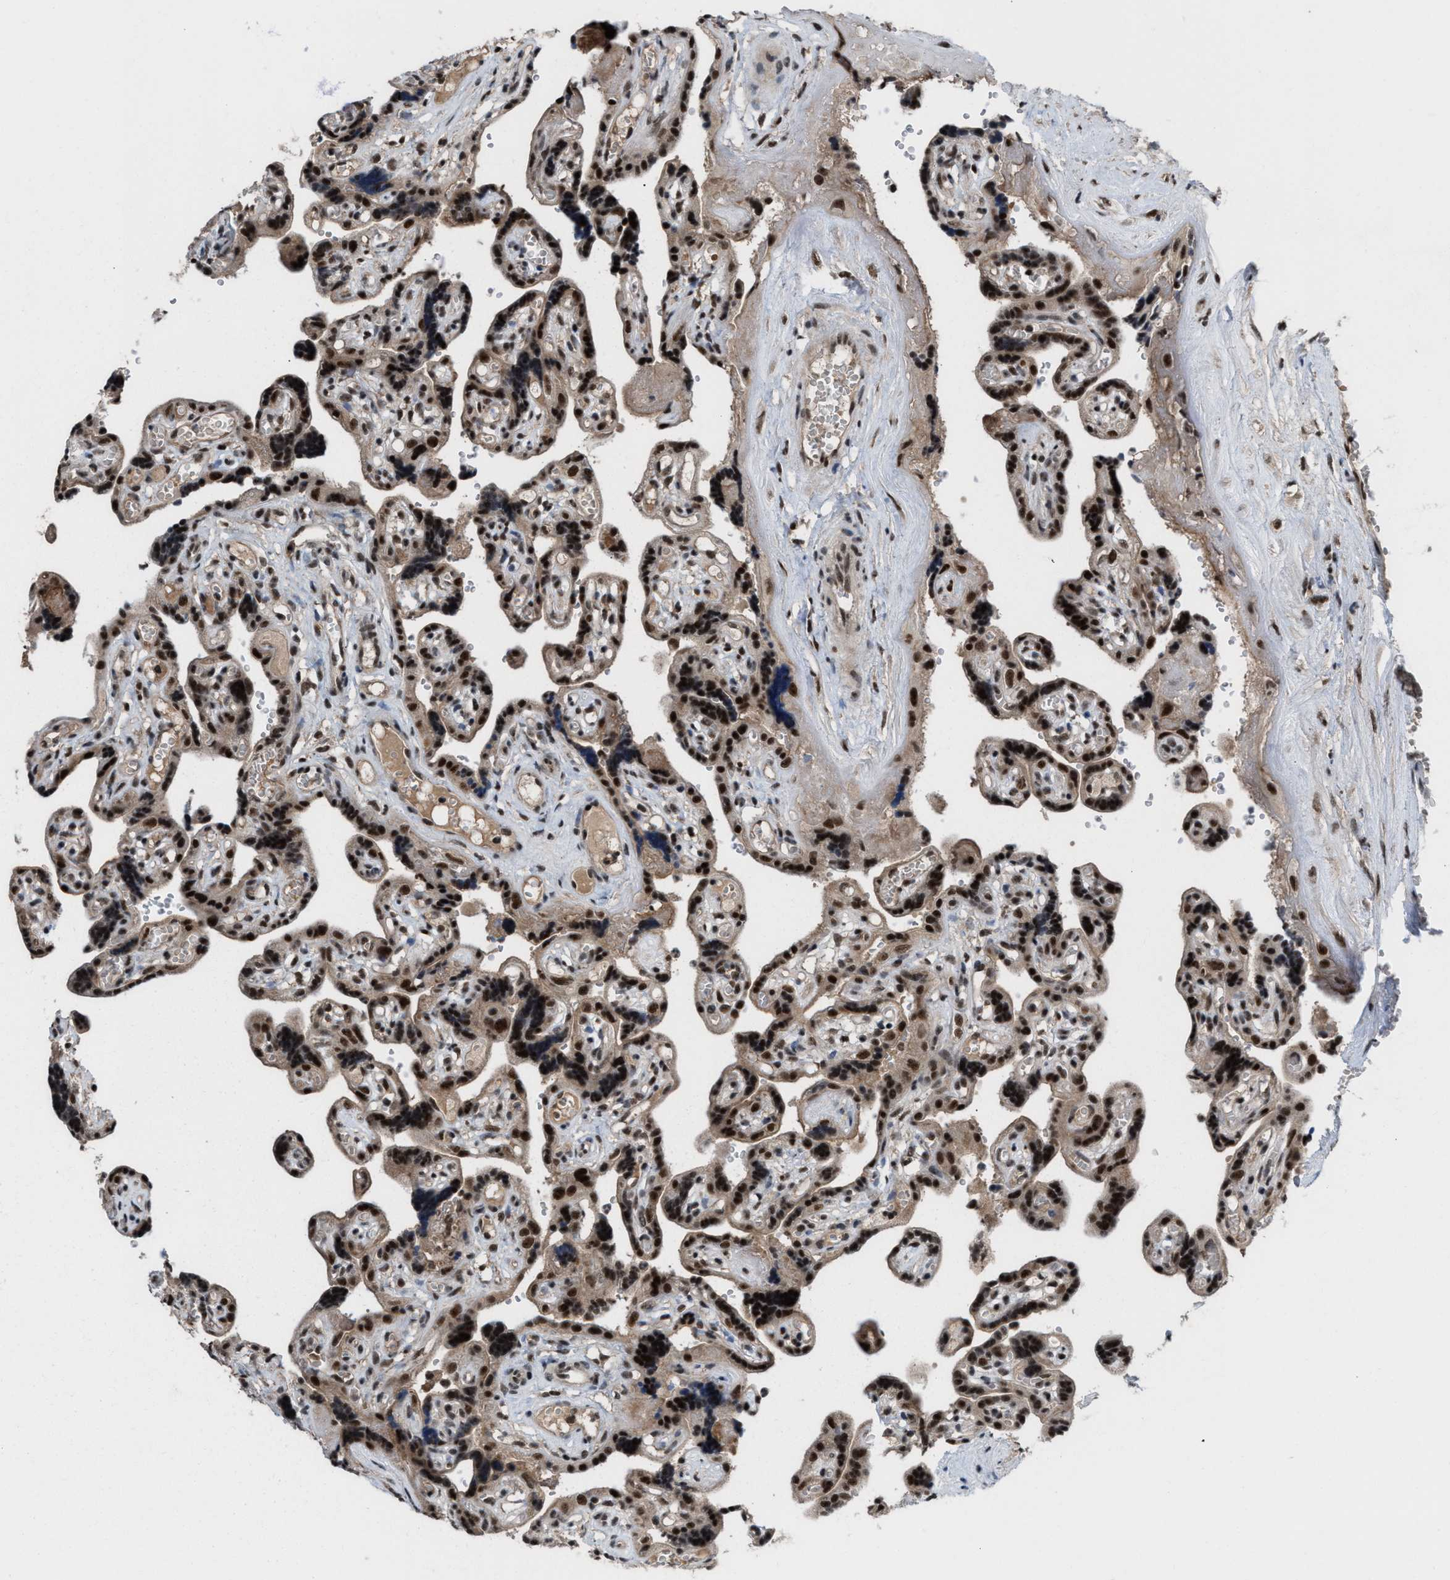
{"staining": {"intensity": "strong", "quantity": ">75%", "location": "cytoplasmic/membranous,nuclear"}, "tissue": "placenta", "cell_type": "Decidual cells", "image_type": "normal", "snomed": [{"axis": "morphology", "description": "Normal tissue, NOS"}, {"axis": "topography", "description": "Placenta"}], "caption": "Immunohistochemical staining of unremarkable human placenta displays strong cytoplasmic/membranous,nuclear protein expression in approximately >75% of decidual cells.", "gene": "PRPF4", "patient": {"sex": "female", "age": 30}}